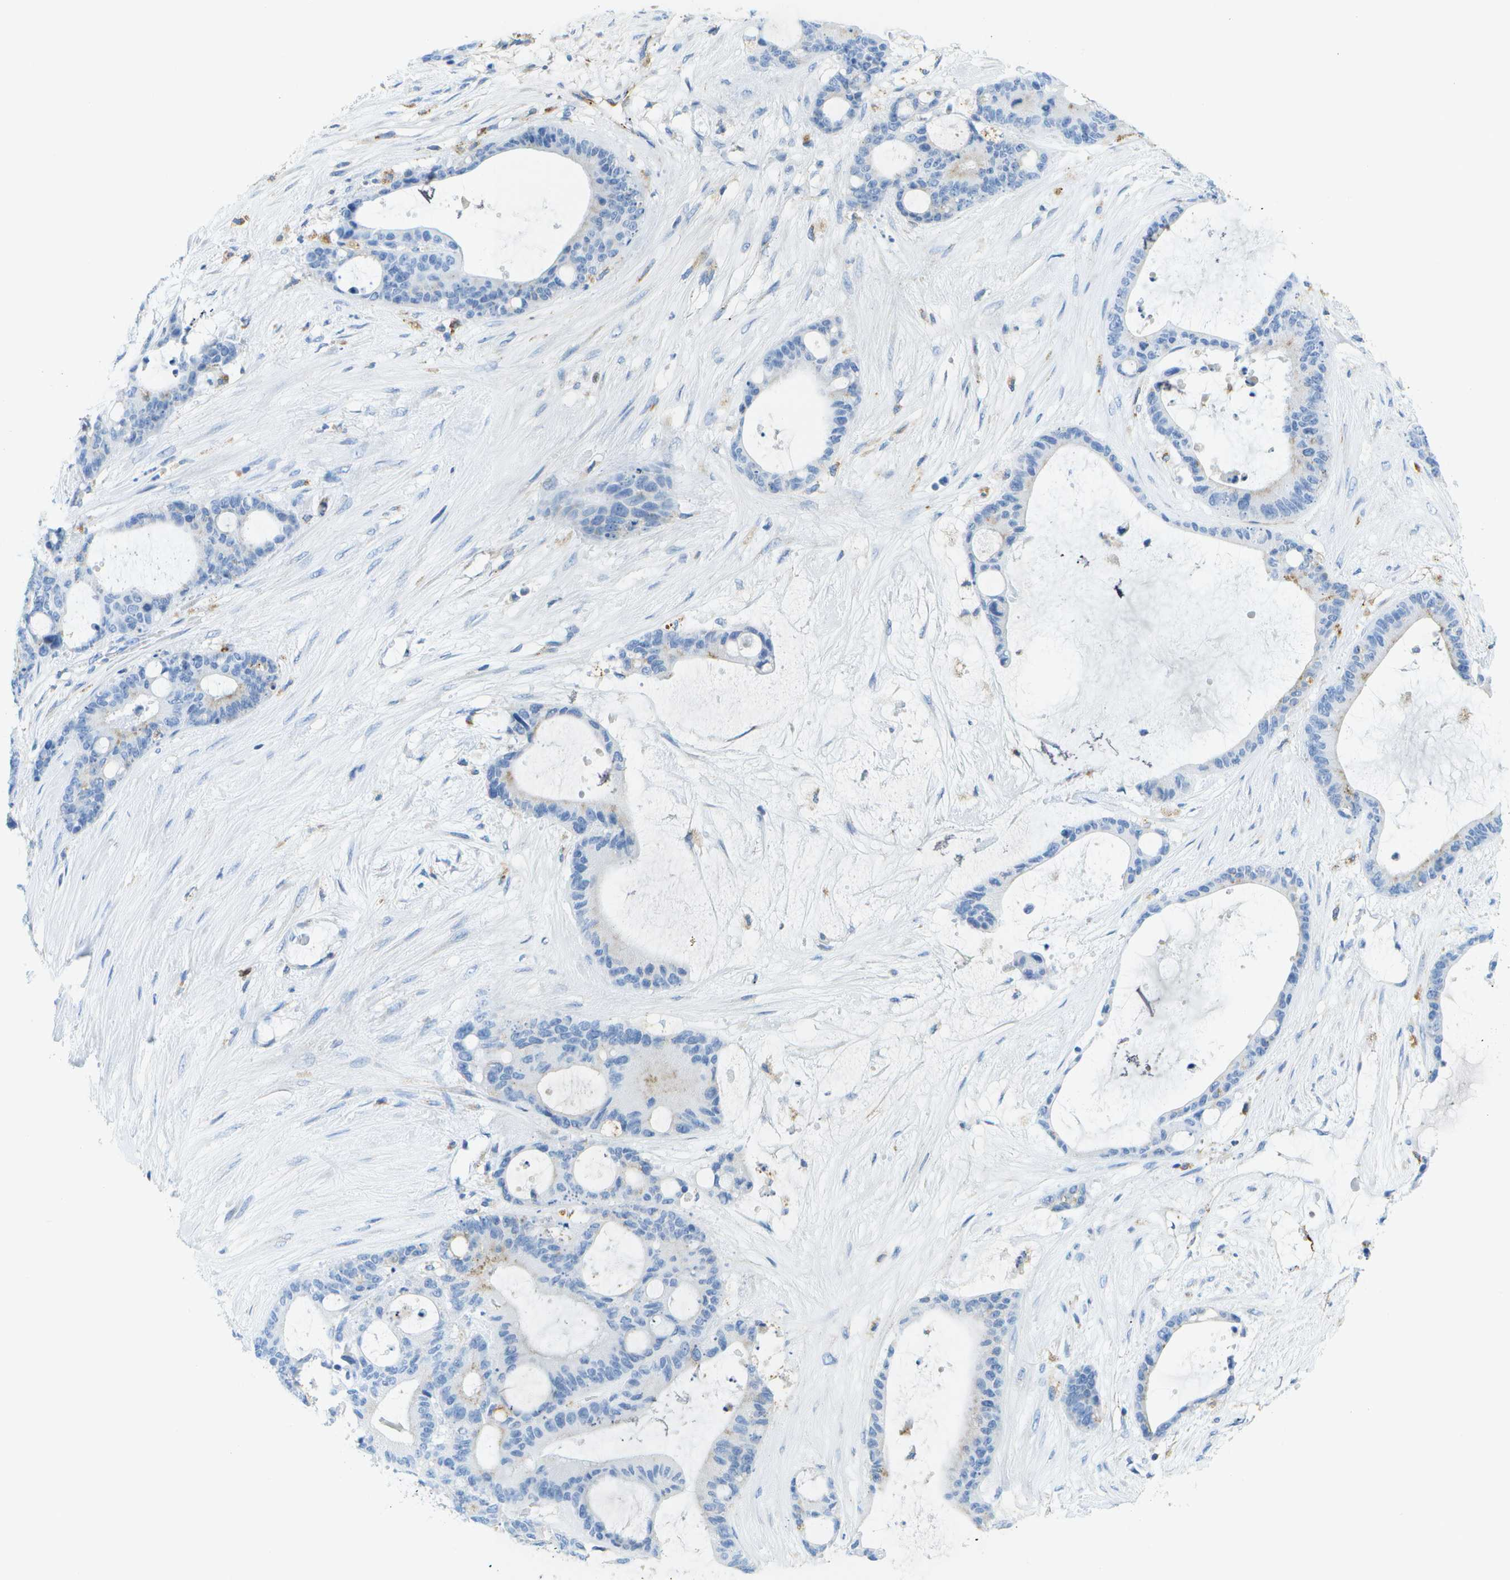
{"staining": {"intensity": "negative", "quantity": "none", "location": "none"}, "tissue": "liver cancer", "cell_type": "Tumor cells", "image_type": "cancer", "snomed": [{"axis": "morphology", "description": "Cholangiocarcinoma"}, {"axis": "topography", "description": "Liver"}], "caption": "DAB immunohistochemical staining of liver cholangiocarcinoma shows no significant expression in tumor cells.", "gene": "PRCP", "patient": {"sex": "female", "age": 73}}